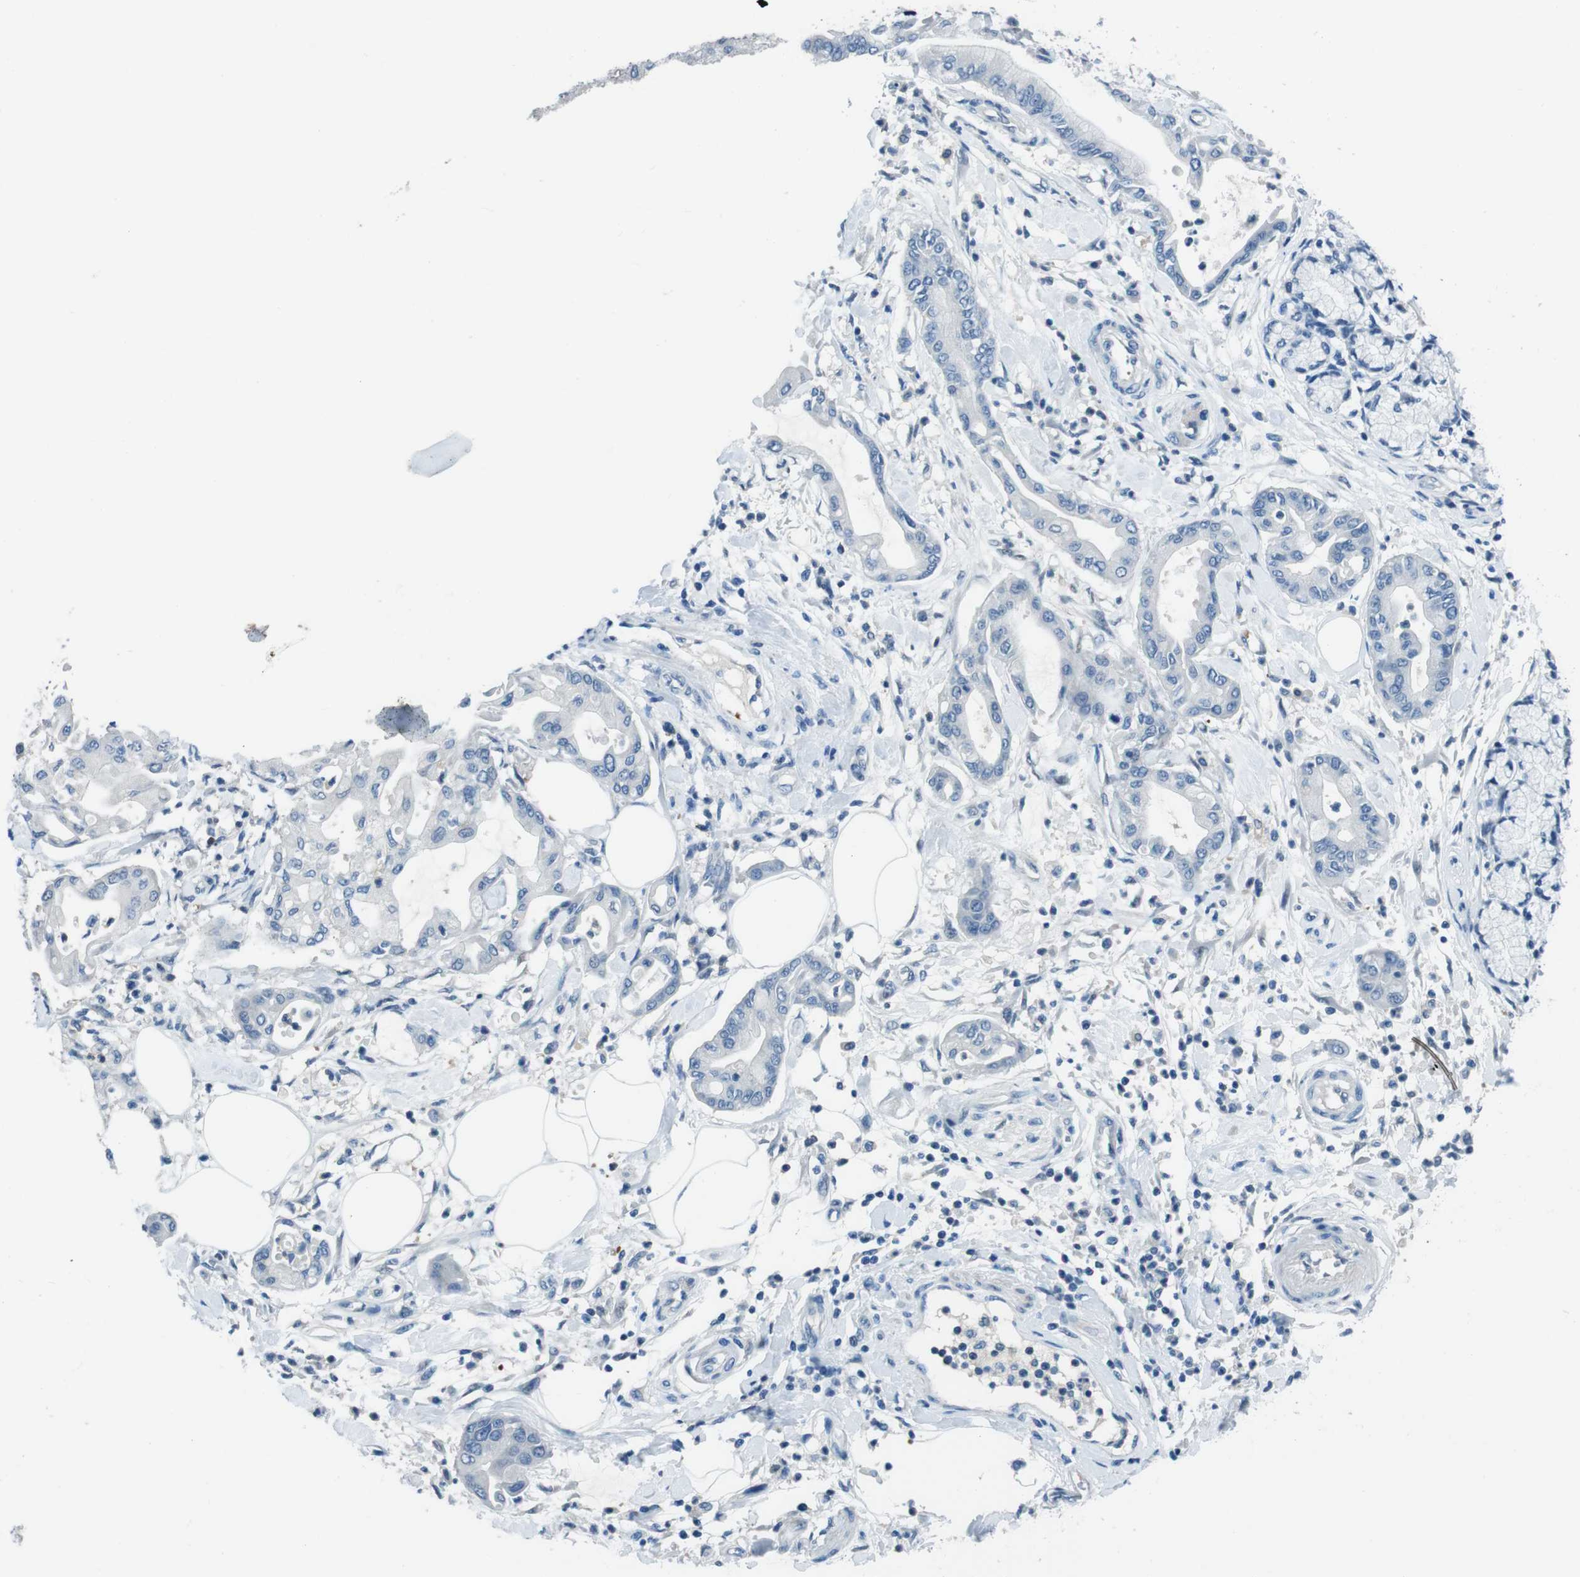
{"staining": {"intensity": "negative", "quantity": "none", "location": "none"}, "tissue": "pancreatic cancer", "cell_type": "Tumor cells", "image_type": "cancer", "snomed": [{"axis": "morphology", "description": "Adenocarcinoma, NOS"}, {"axis": "morphology", "description": "Adenocarcinoma, metastatic, NOS"}, {"axis": "topography", "description": "Lymph node"}, {"axis": "topography", "description": "Pancreas"}, {"axis": "topography", "description": "Duodenum"}], "caption": "Pancreatic cancer (adenocarcinoma) stained for a protein using immunohistochemistry (IHC) reveals no positivity tumor cells.", "gene": "NANOS2", "patient": {"sex": "female", "age": 64}}